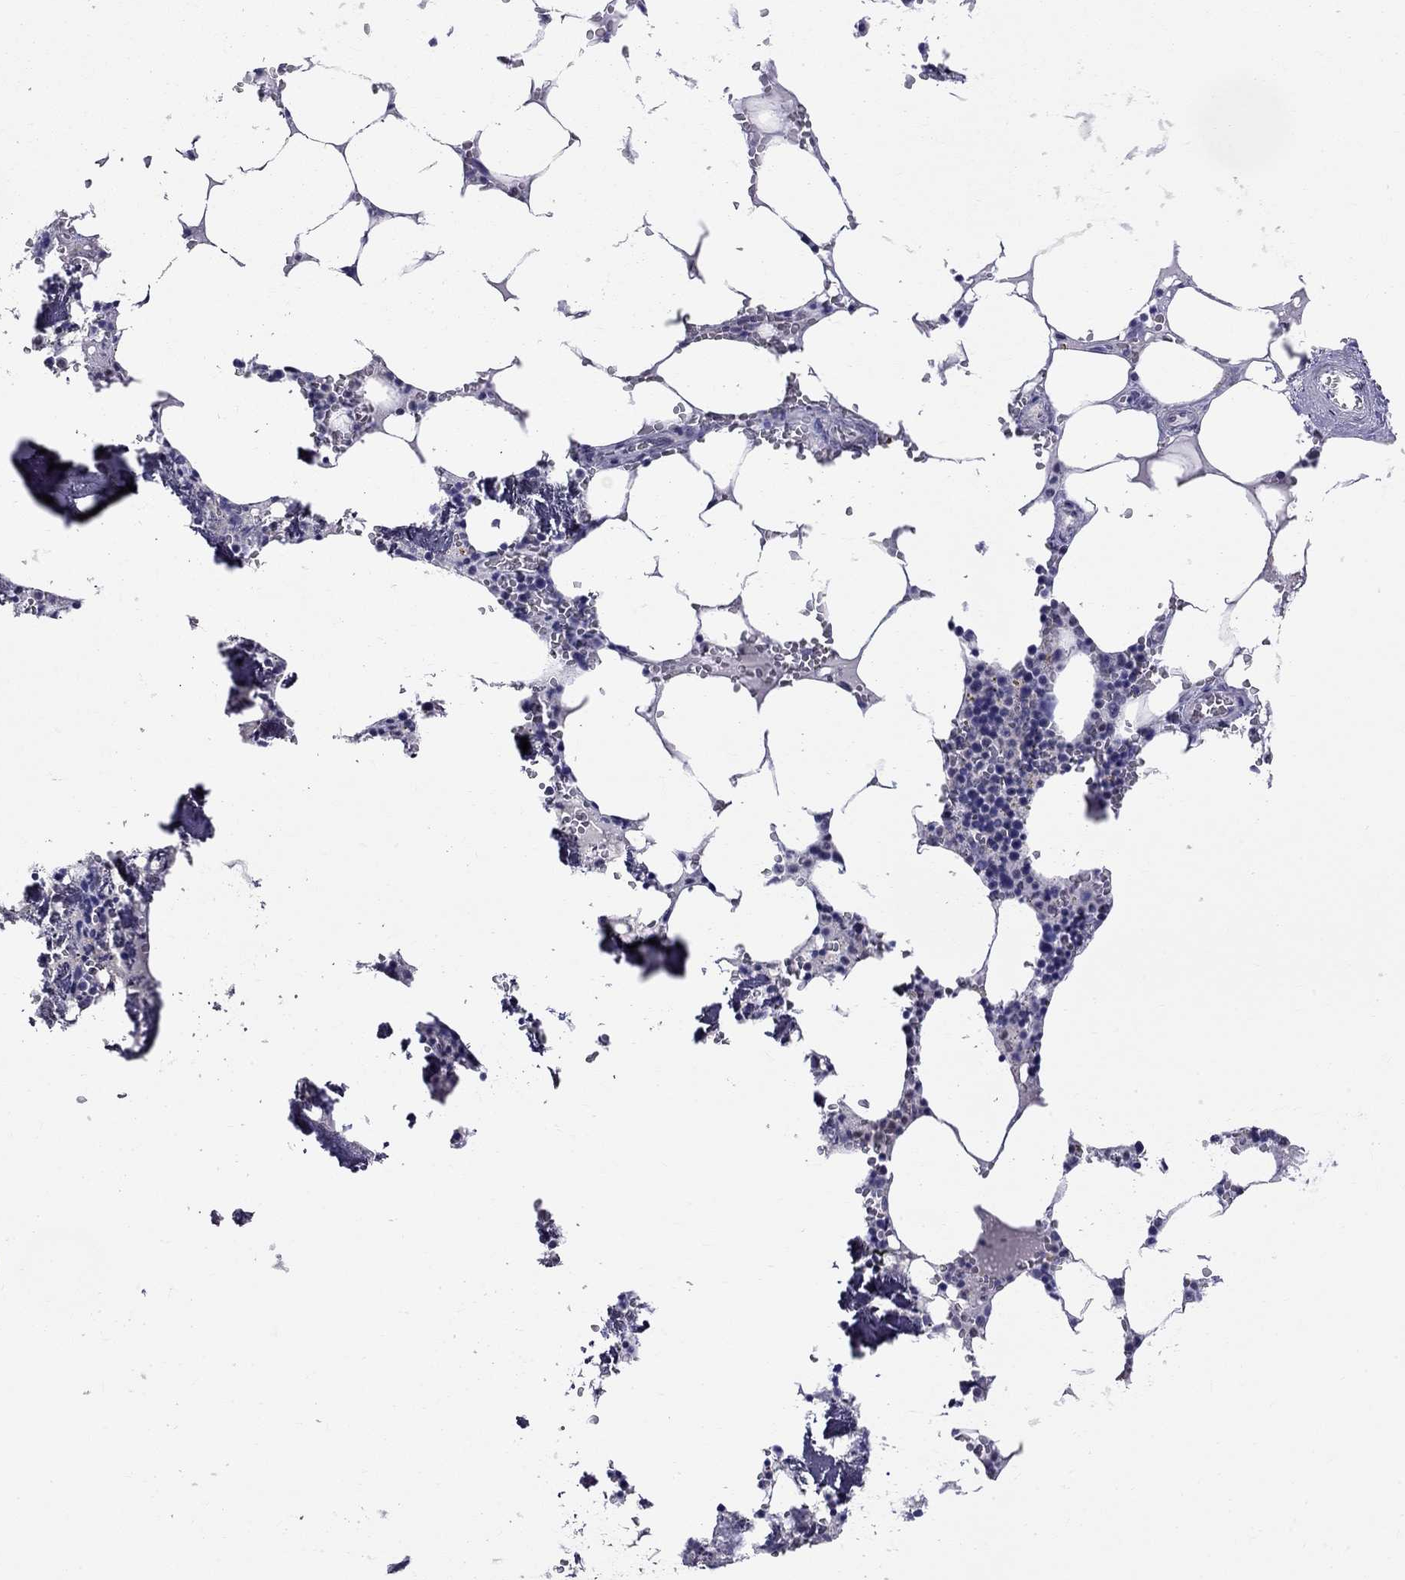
{"staining": {"intensity": "negative", "quantity": "none", "location": "none"}, "tissue": "bone marrow", "cell_type": "Hematopoietic cells", "image_type": "normal", "snomed": [{"axis": "morphology", "description": "Normal tissue, NOS"}, {"axis": "topography", "description": "Bone marrow"}], "caption": "IHC image of normal bone marrow stained for a protein (brown), which exhibits no positivity in hematopoietic cells.", "gene": "MUC15", "patient": {"sex": "female", "age": 64}}